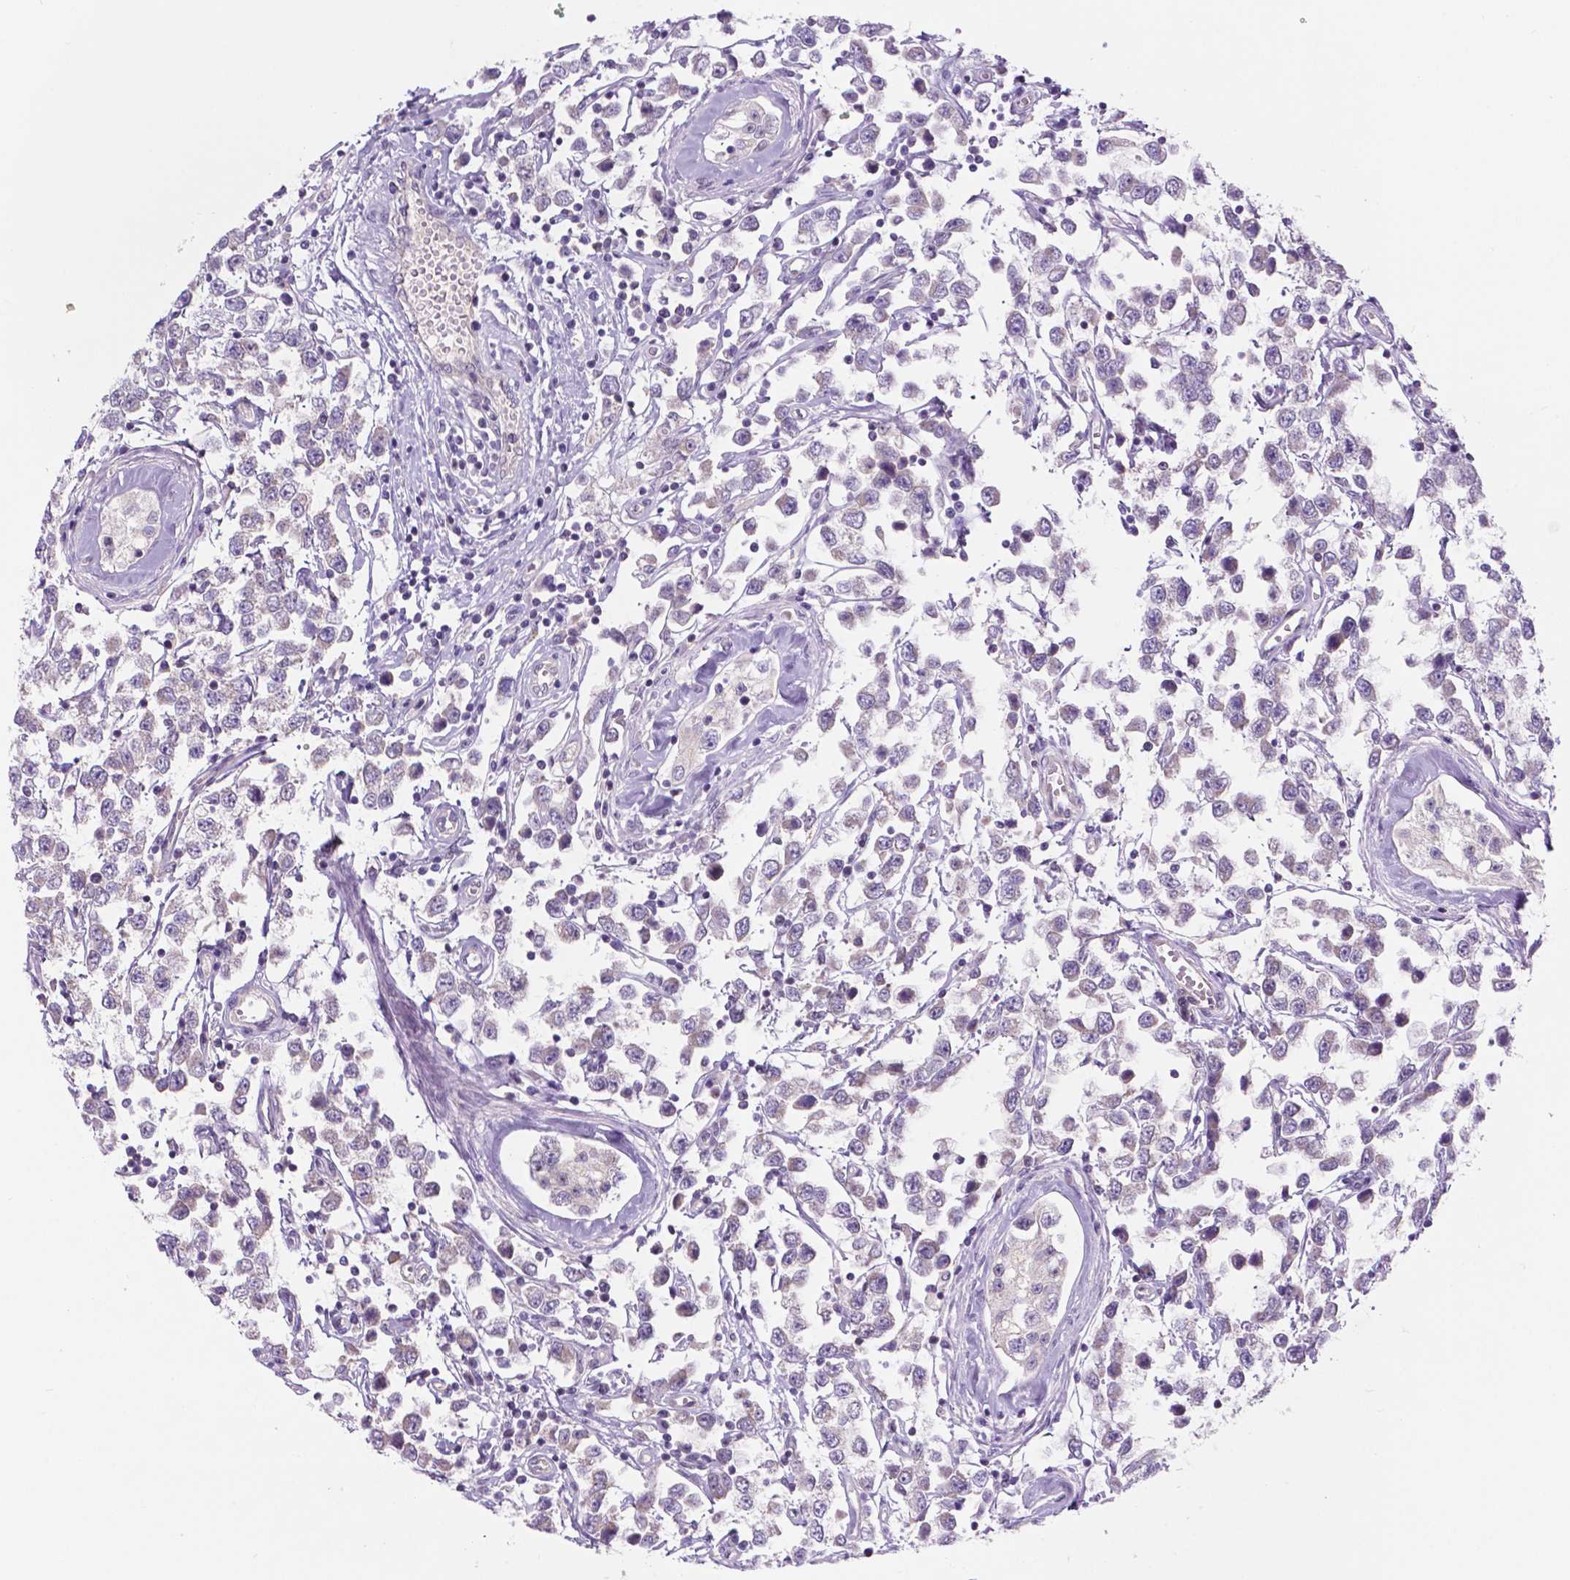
{"staining": {"intensity": "negative", "quantity": "none", "location": "none"}, "tissue": "testis cancer", "cell_type": "Tumor cells", "image_type": "cancer", "snomed": [{"axis": "morphology", "description": "Seminoma, NOS"}, {"axis": "topography", "description": "Testis"}], "caption": "A micrograph of human seminoma (testis) is negative for staining in tumor cells.", "gene": "FAM50B", "patient": {"sex": "male", "age": 34}}